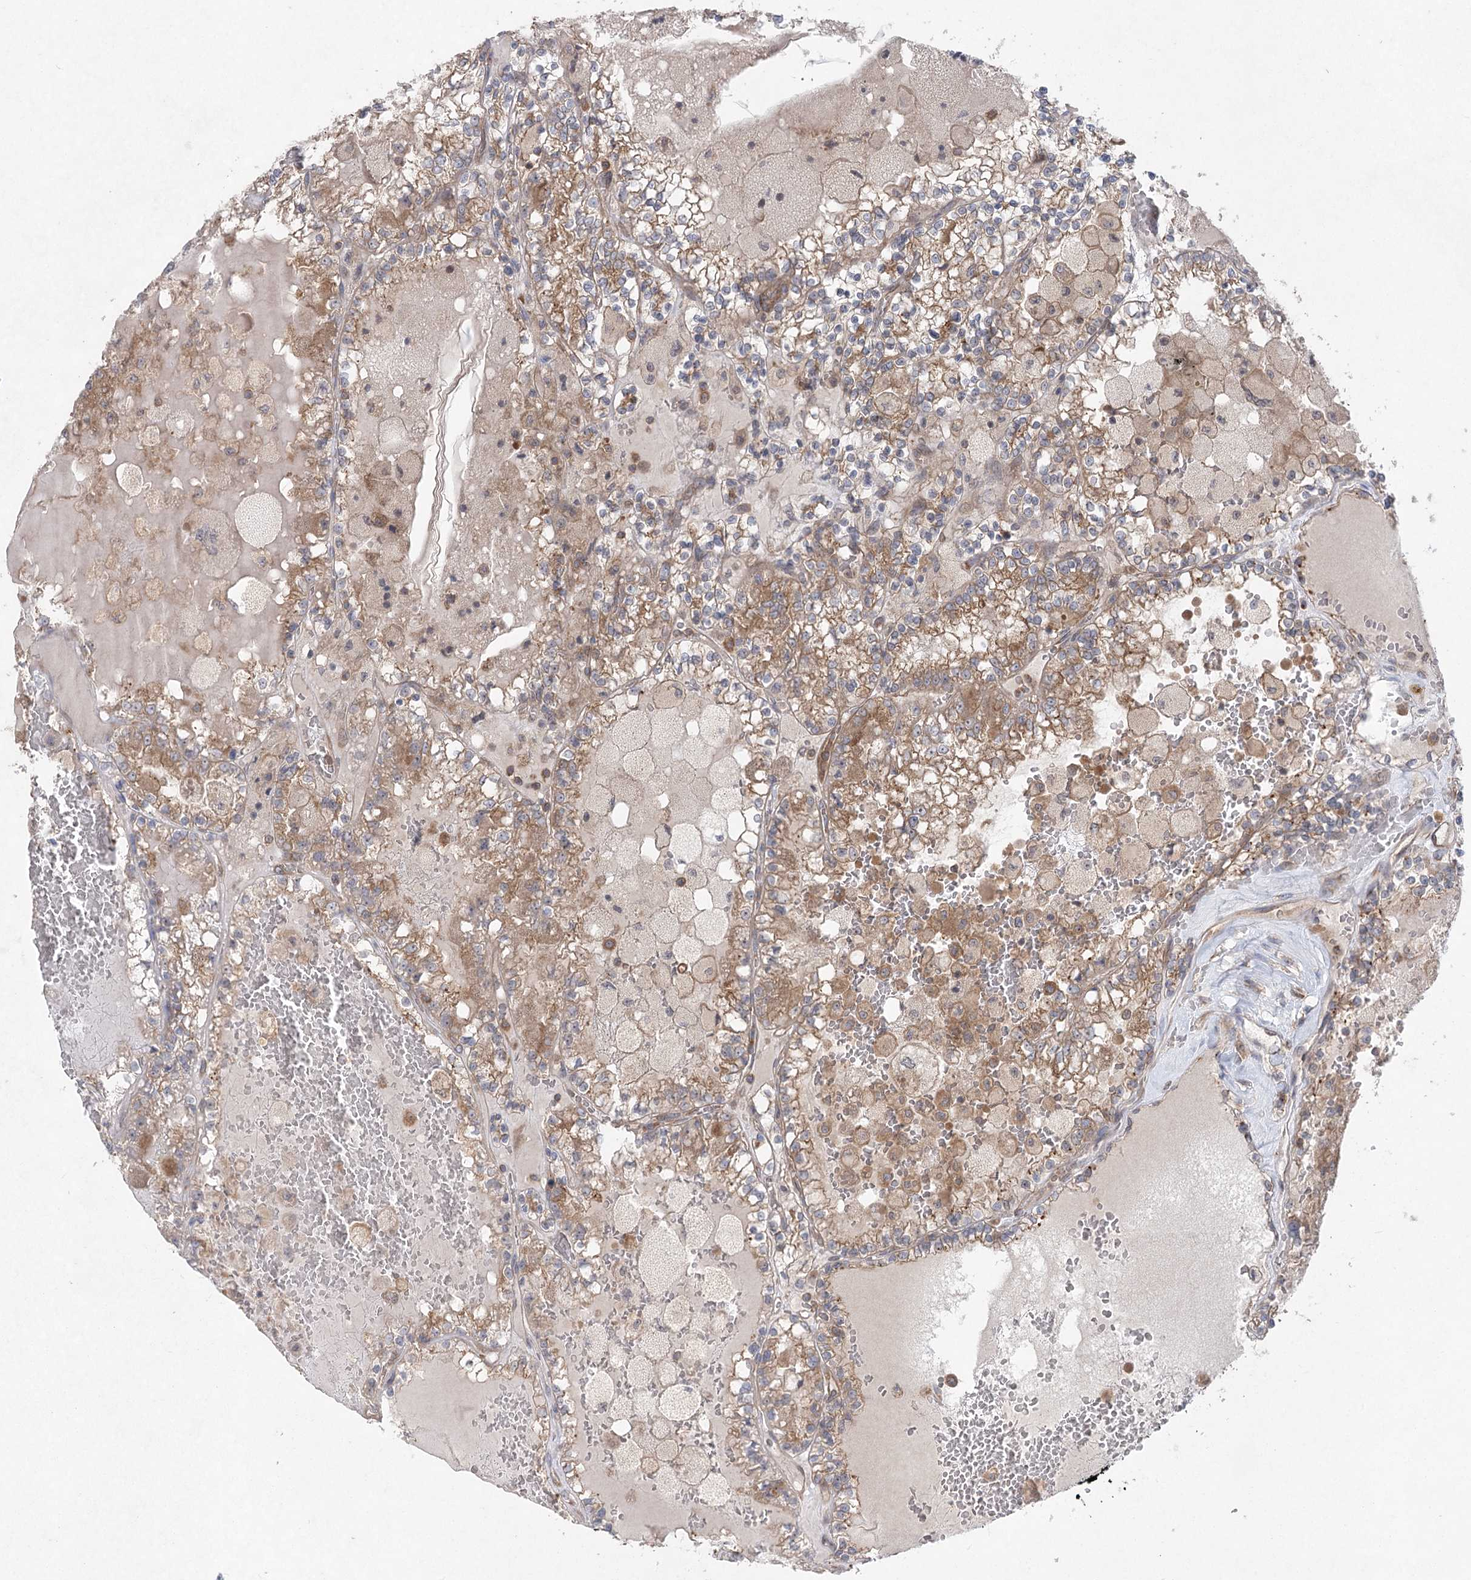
{"staining": {"intensity": "moderate", "quantity": ">75%", "location": "cytoplasmic/membranous"}, "tissue": "renal cancer", "cell_type": "Tumor cells", "image_type": "cancer", "snomed": [{"axis": "morphology", "description": "Adenocarcinoma, NOS"}, {"axis": "topography", "description": "Kidney"}], "caption": "Tumor cells display medium levels of moderate cytoplasmic/membranous expression in about >75% of cells in renal cancer (adenocarcinoma).", "gene": "EIF3A", "patient": {"sex": "female", "age": 56}}